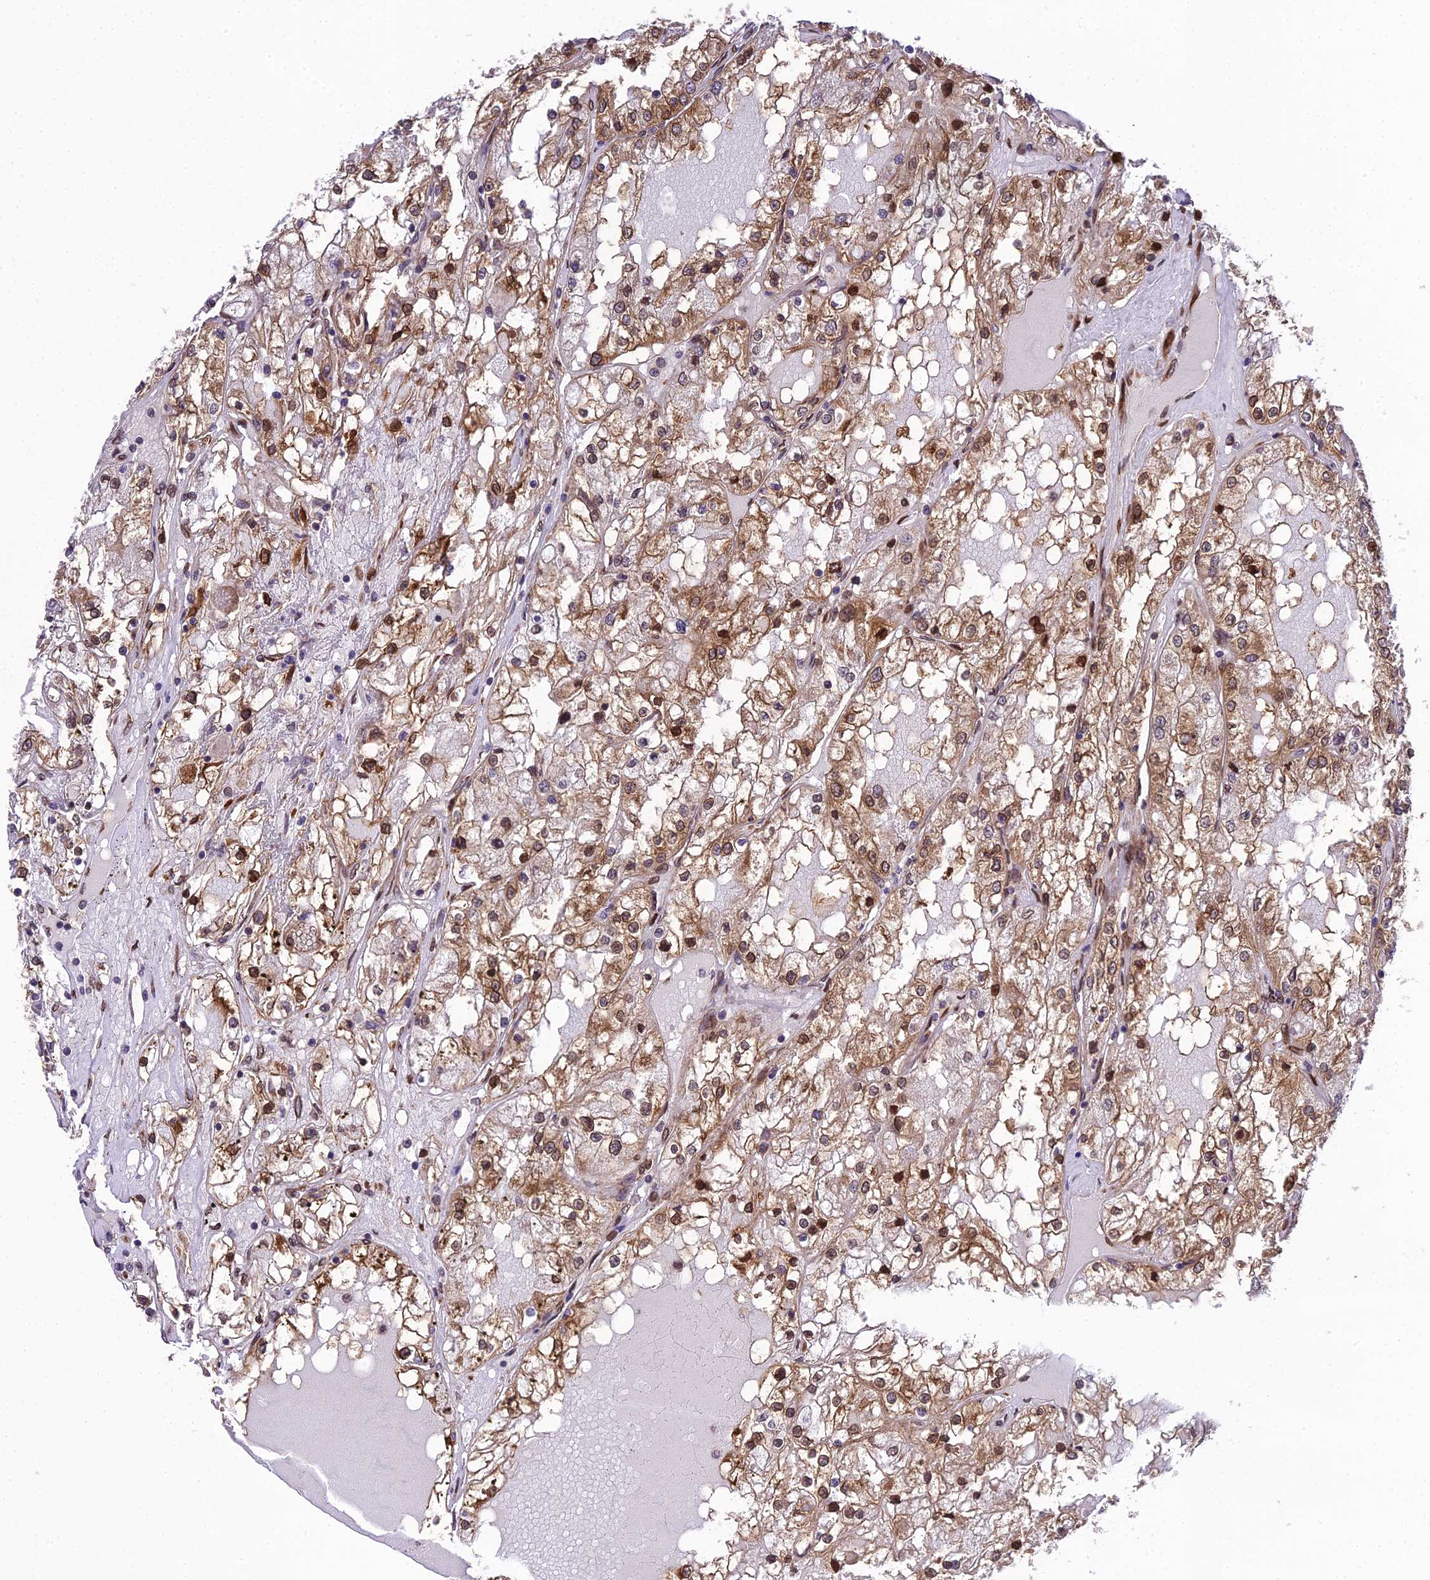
{"staining": {"intensity": "moderate", "quantity": ">75%", "location": "cytoplasmic/membranous,nuclear"}, "tissue": "renal cancer", "cell_type": "Tumor cells", "image_type": "cancer", "snomed": [{"axis": "morphology", "description": "Adenocarcinoma, NOS"}, {"axis": "topography", "description": "Kidney"}], "caption": "Protein analysis of renal cancer (adenocarcinoma) tissue reveals moderate cytoplasmic/membranous and nuclear staining in about >75% of tumor cells.", "gene": "DHCR7", "patient": {"sex": "male", "age": 68}}